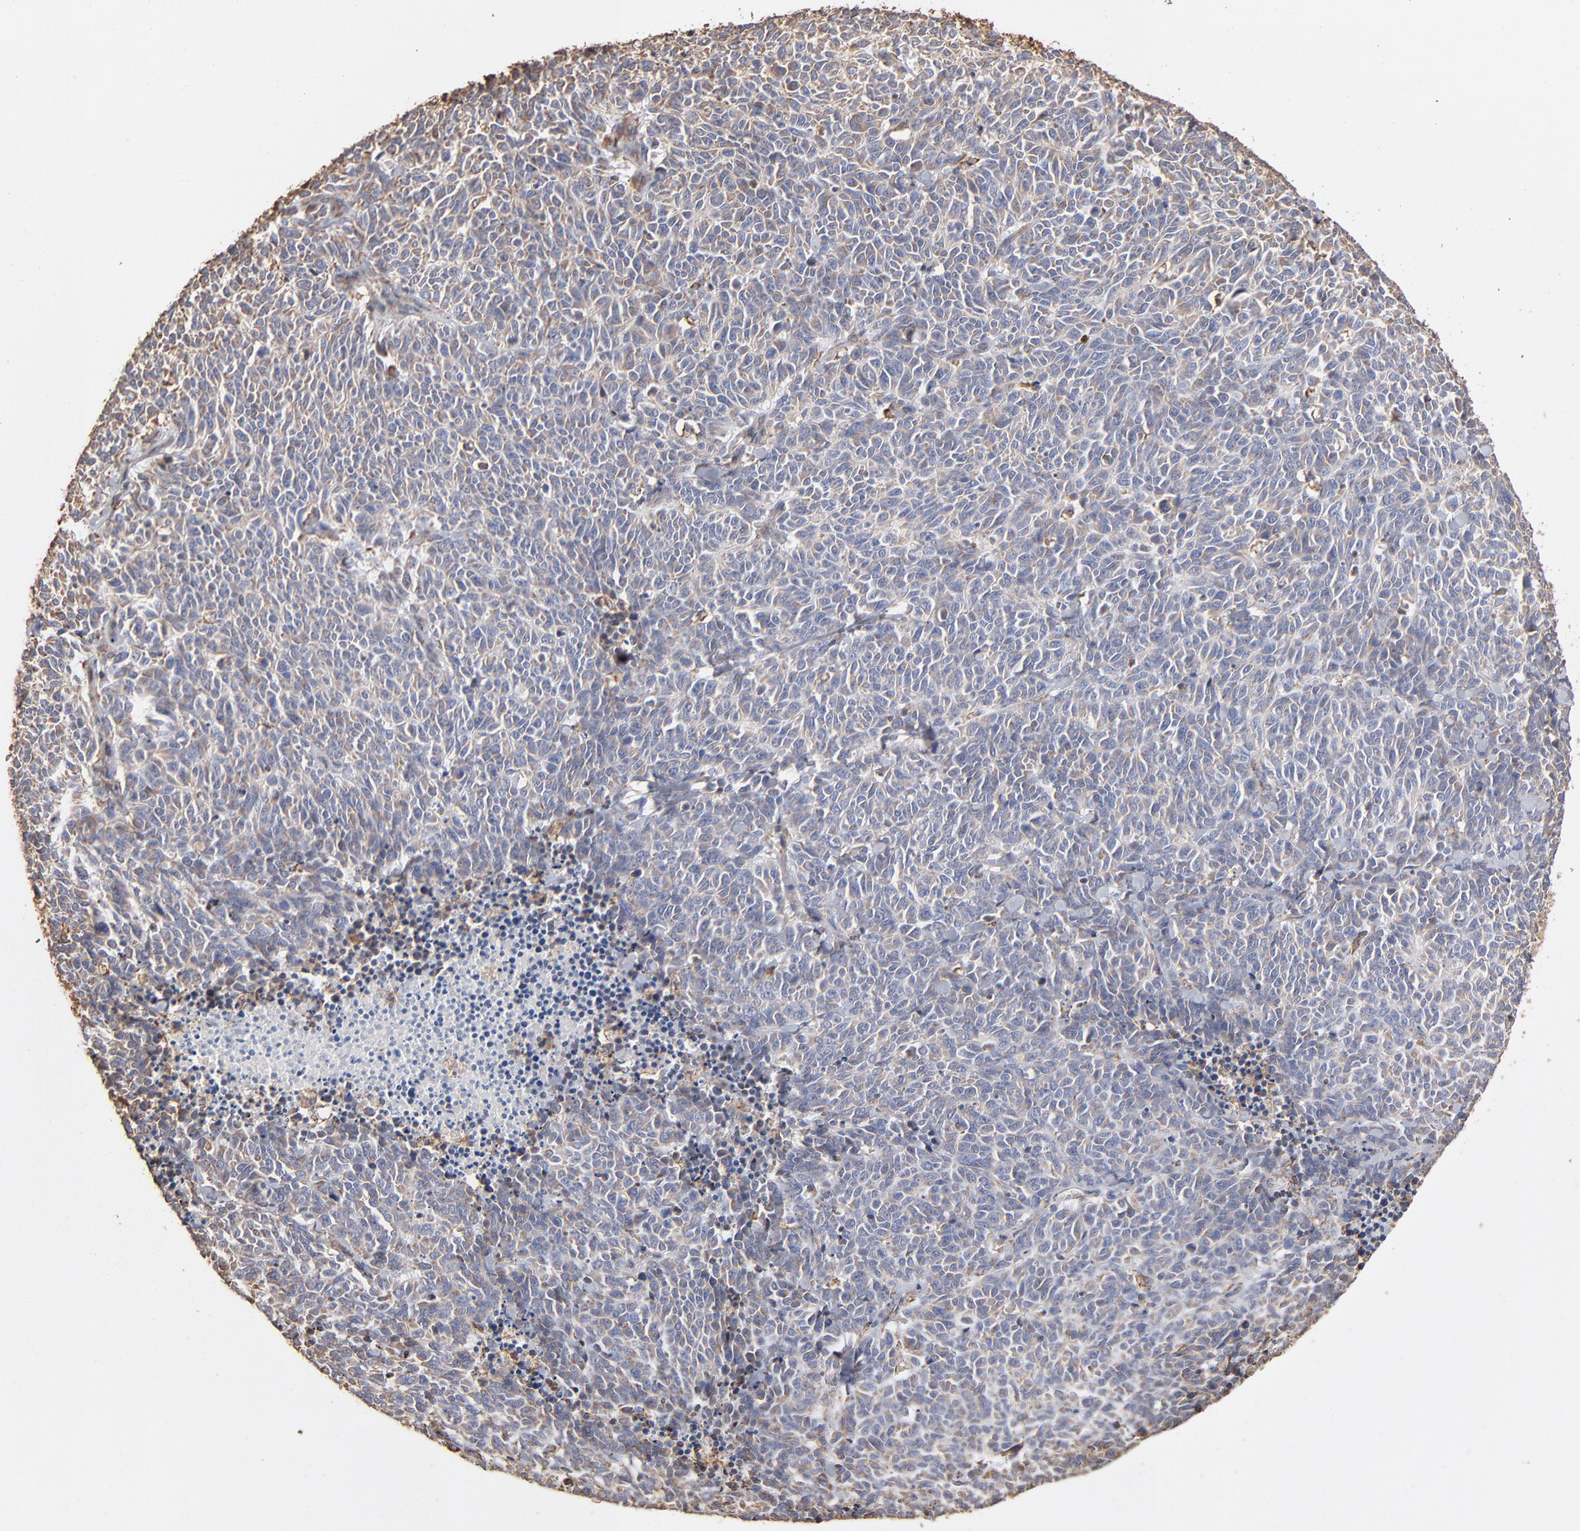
{"staining": {"intensity": "negative", "quantity": "none", "location": "none"}, "tissue": "lung cancer", "cell_type": "Tumor cells", "image_type": "cancer", "snomed": [{"axis": "morphology", "description": "Neoplasm, malignant, NOS"}, {"axis": "topography", "description": "Lung"}], "caption": "Immunohistochemistry (IHC) of human lung cancer shows no staining in tumor cells.", "gene": "PDIA3", "patient": {"sex": "female", "age": 58}}